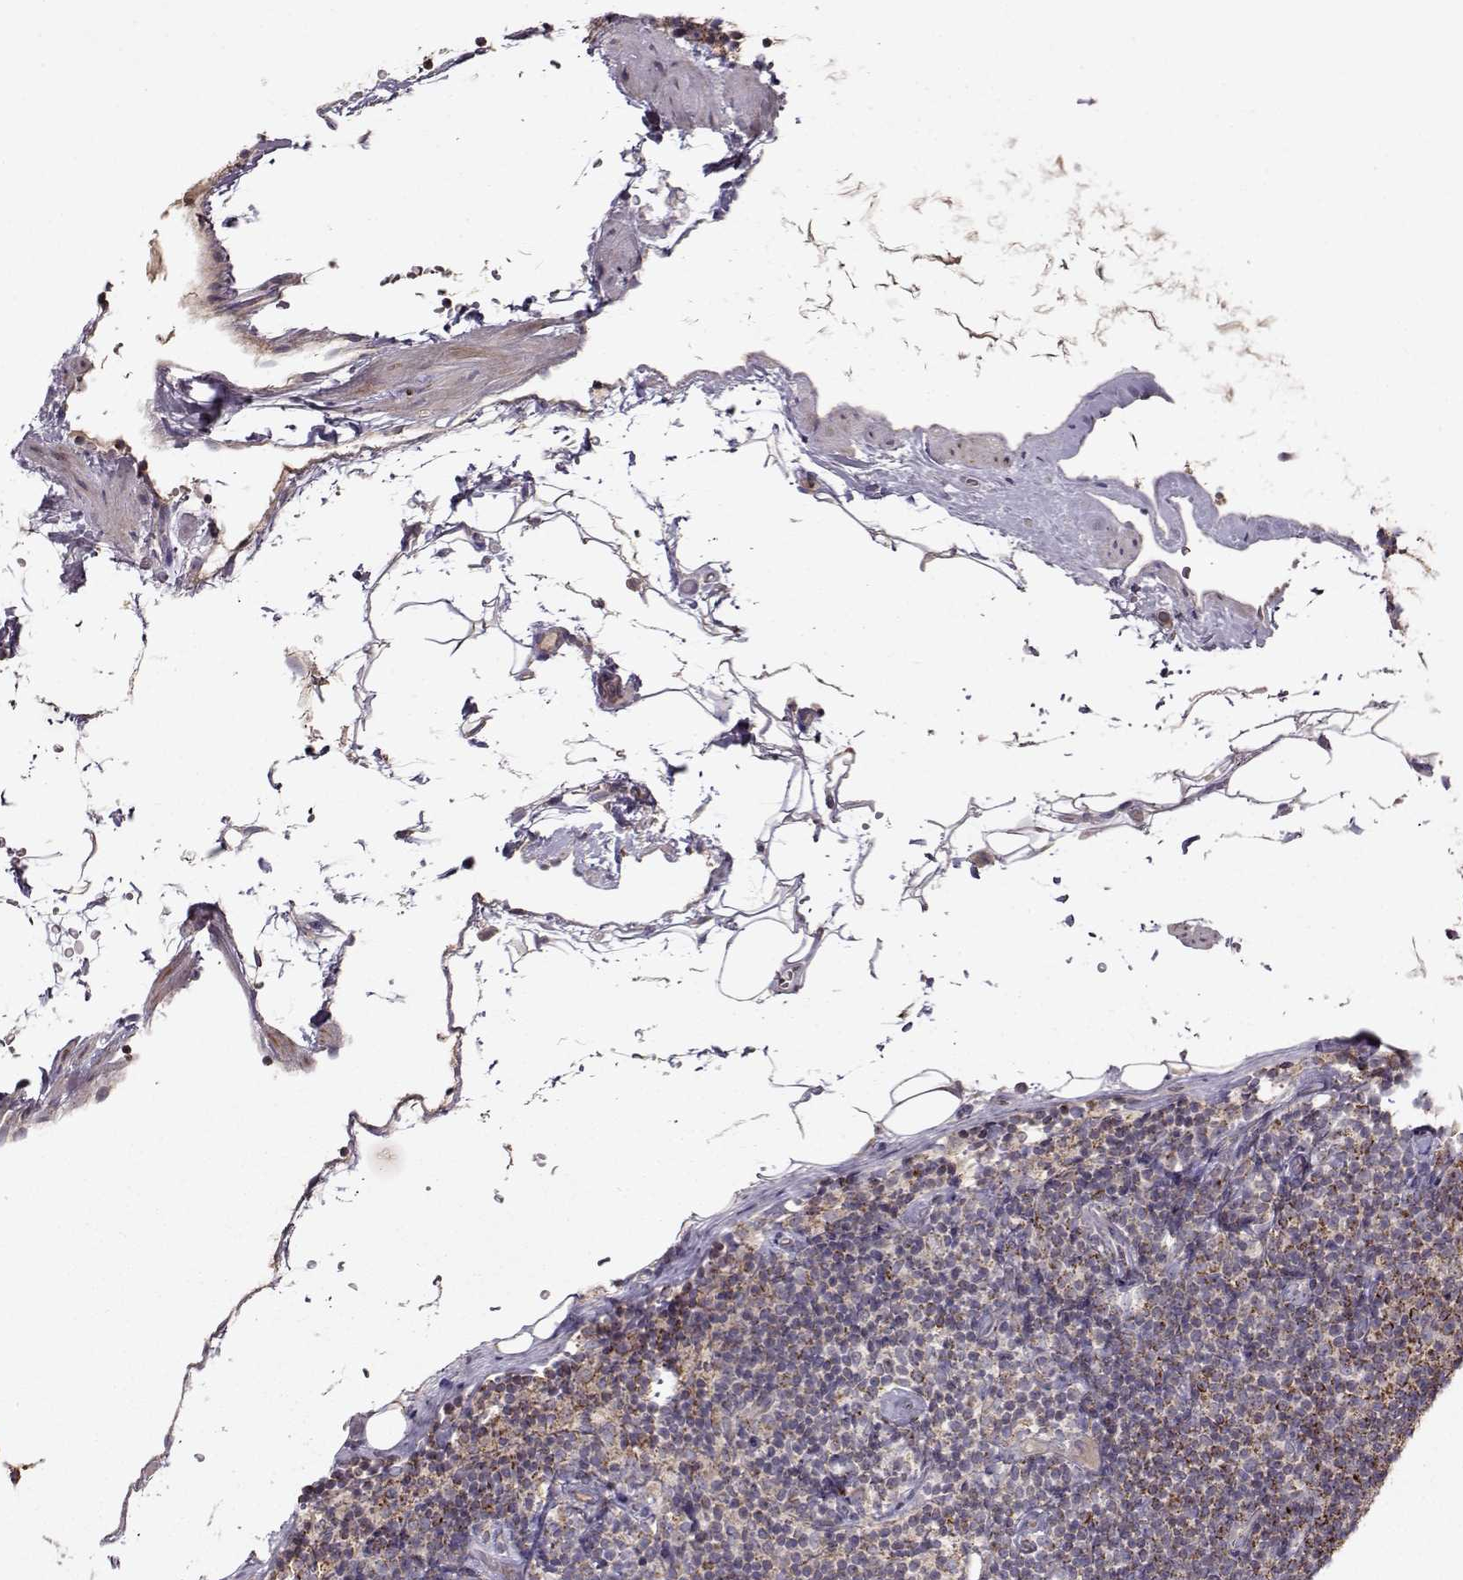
{"staining": {"intensity": "strong", "quantity": ">75%", "location": "cytoplasmic/membranous"}, "tissue": "lymphoma", "cell_type": "Tumor cells", "image_type": "cancer", "snomed": [{"axis": "morphology", "description": "Malignant lymphoma, non-Hodgkin's type, Low grade"}, {"axis": "topography", "description": "Lymph node"}], "caption": "Immunohistochemical staining of human lymphoma exhibits high levels of strong cytoplasmic/membranous protein staining in approximately >75% of tumor cells.", "gene": "CMTM3", "patient": {"sex": "male", "age": 81}}